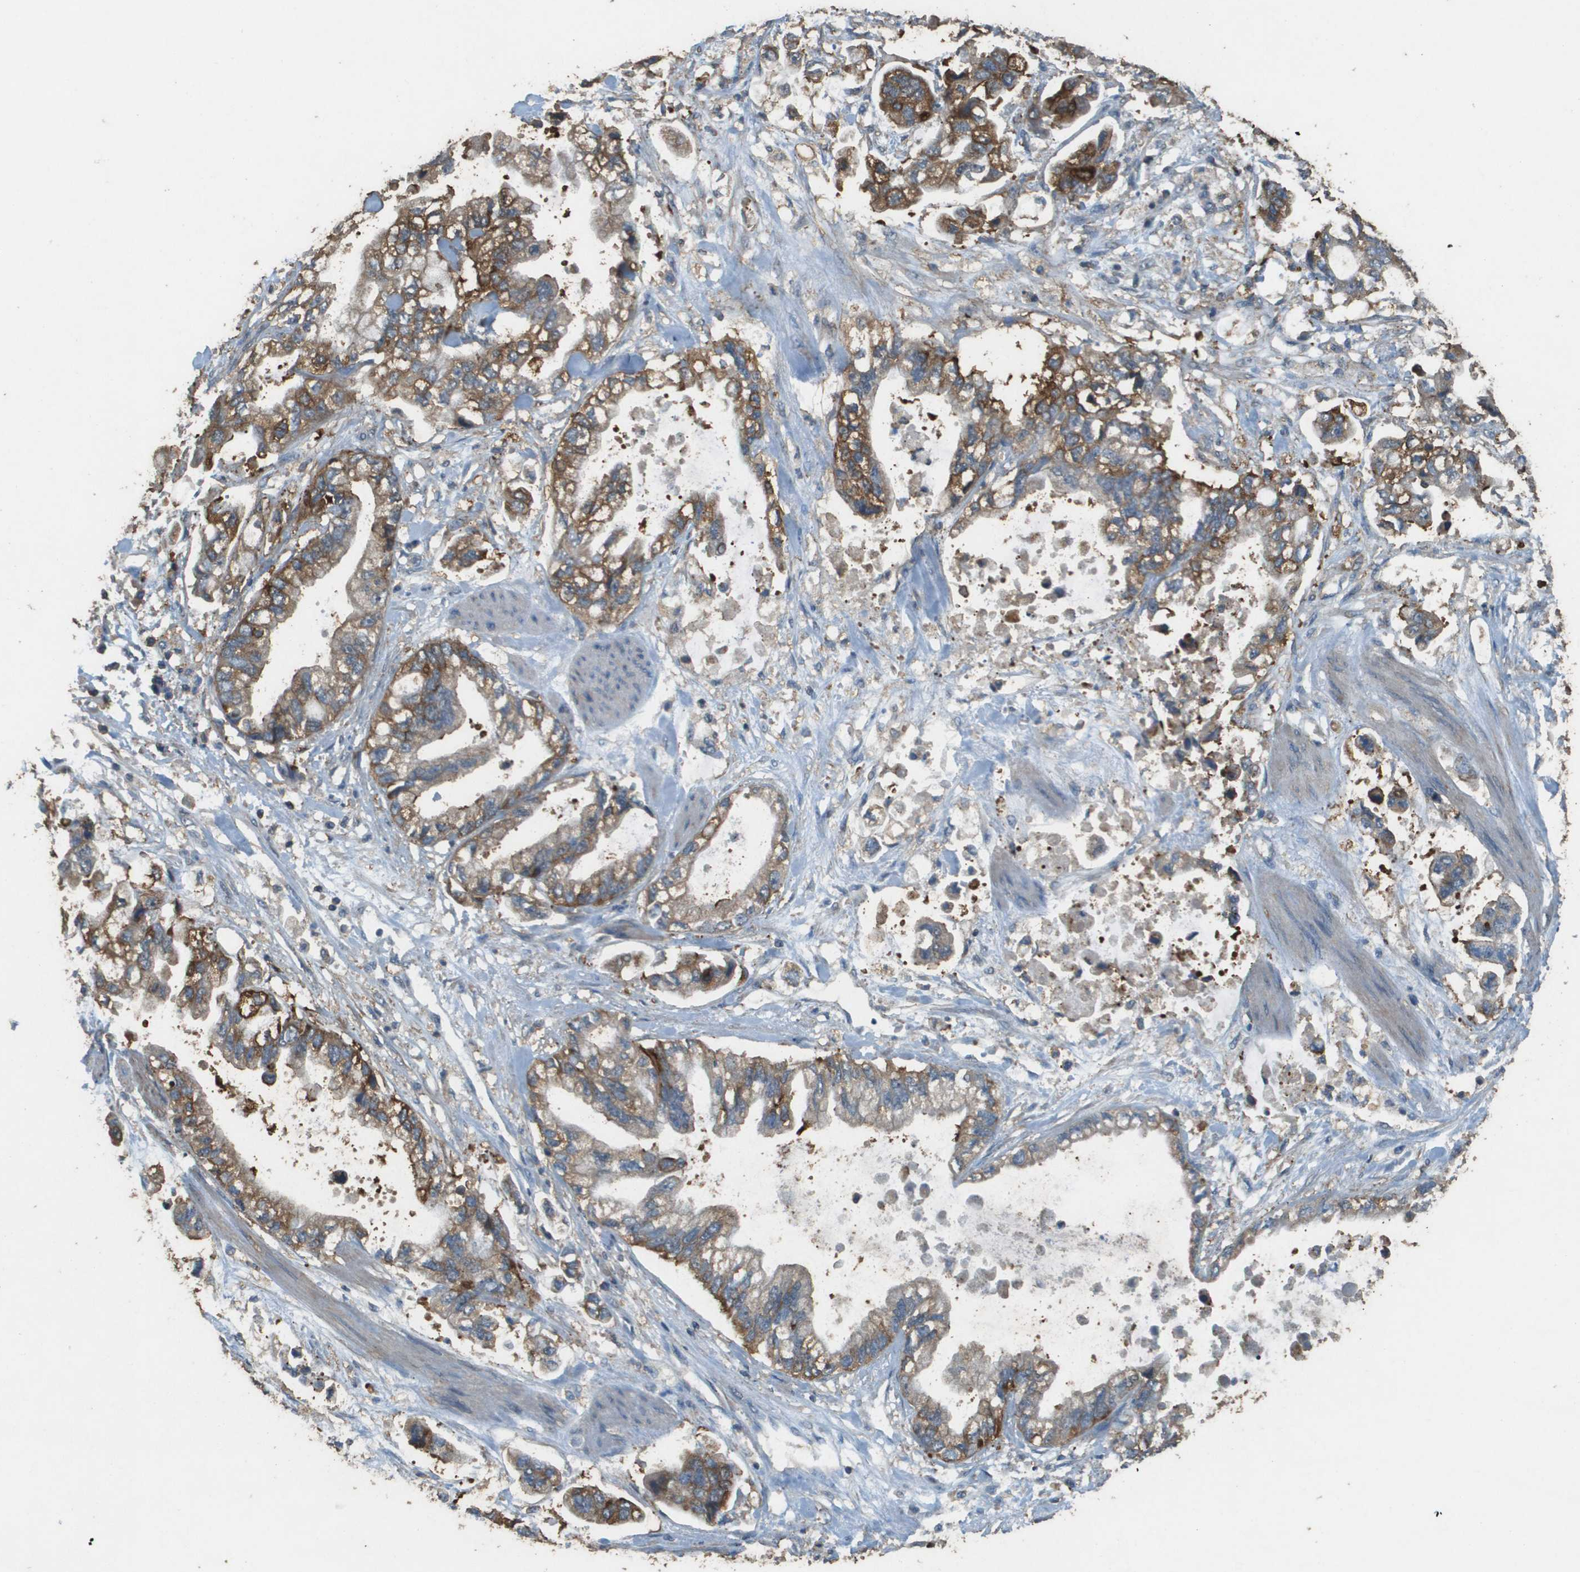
{"staining": {"intensity": "moderate", "quantity": ">75%", "location": "cytoplasmic/membranous"}, "tissue": "stomach cancer", "cell_type": "Tumor cells", "image_type": "cancer", "snomed": [{"axis": "morphology", "description": "Normal tissue, NOS"}, {"axis": "morphology", "description": "Adenocarcinoma, NOS"}, {"axis": "topography", "description": "Stomach"}], "caption": "IHC (DAB (3,3'-diaminobenzidine)) staining of human stomach cancer (adenocarcinoma) shows moderate cytoplasmic/membranous protein expression in about >75% of tumor cells.", "gene": "MS4A7", "patient": {"sex": "male", "age": 62}}